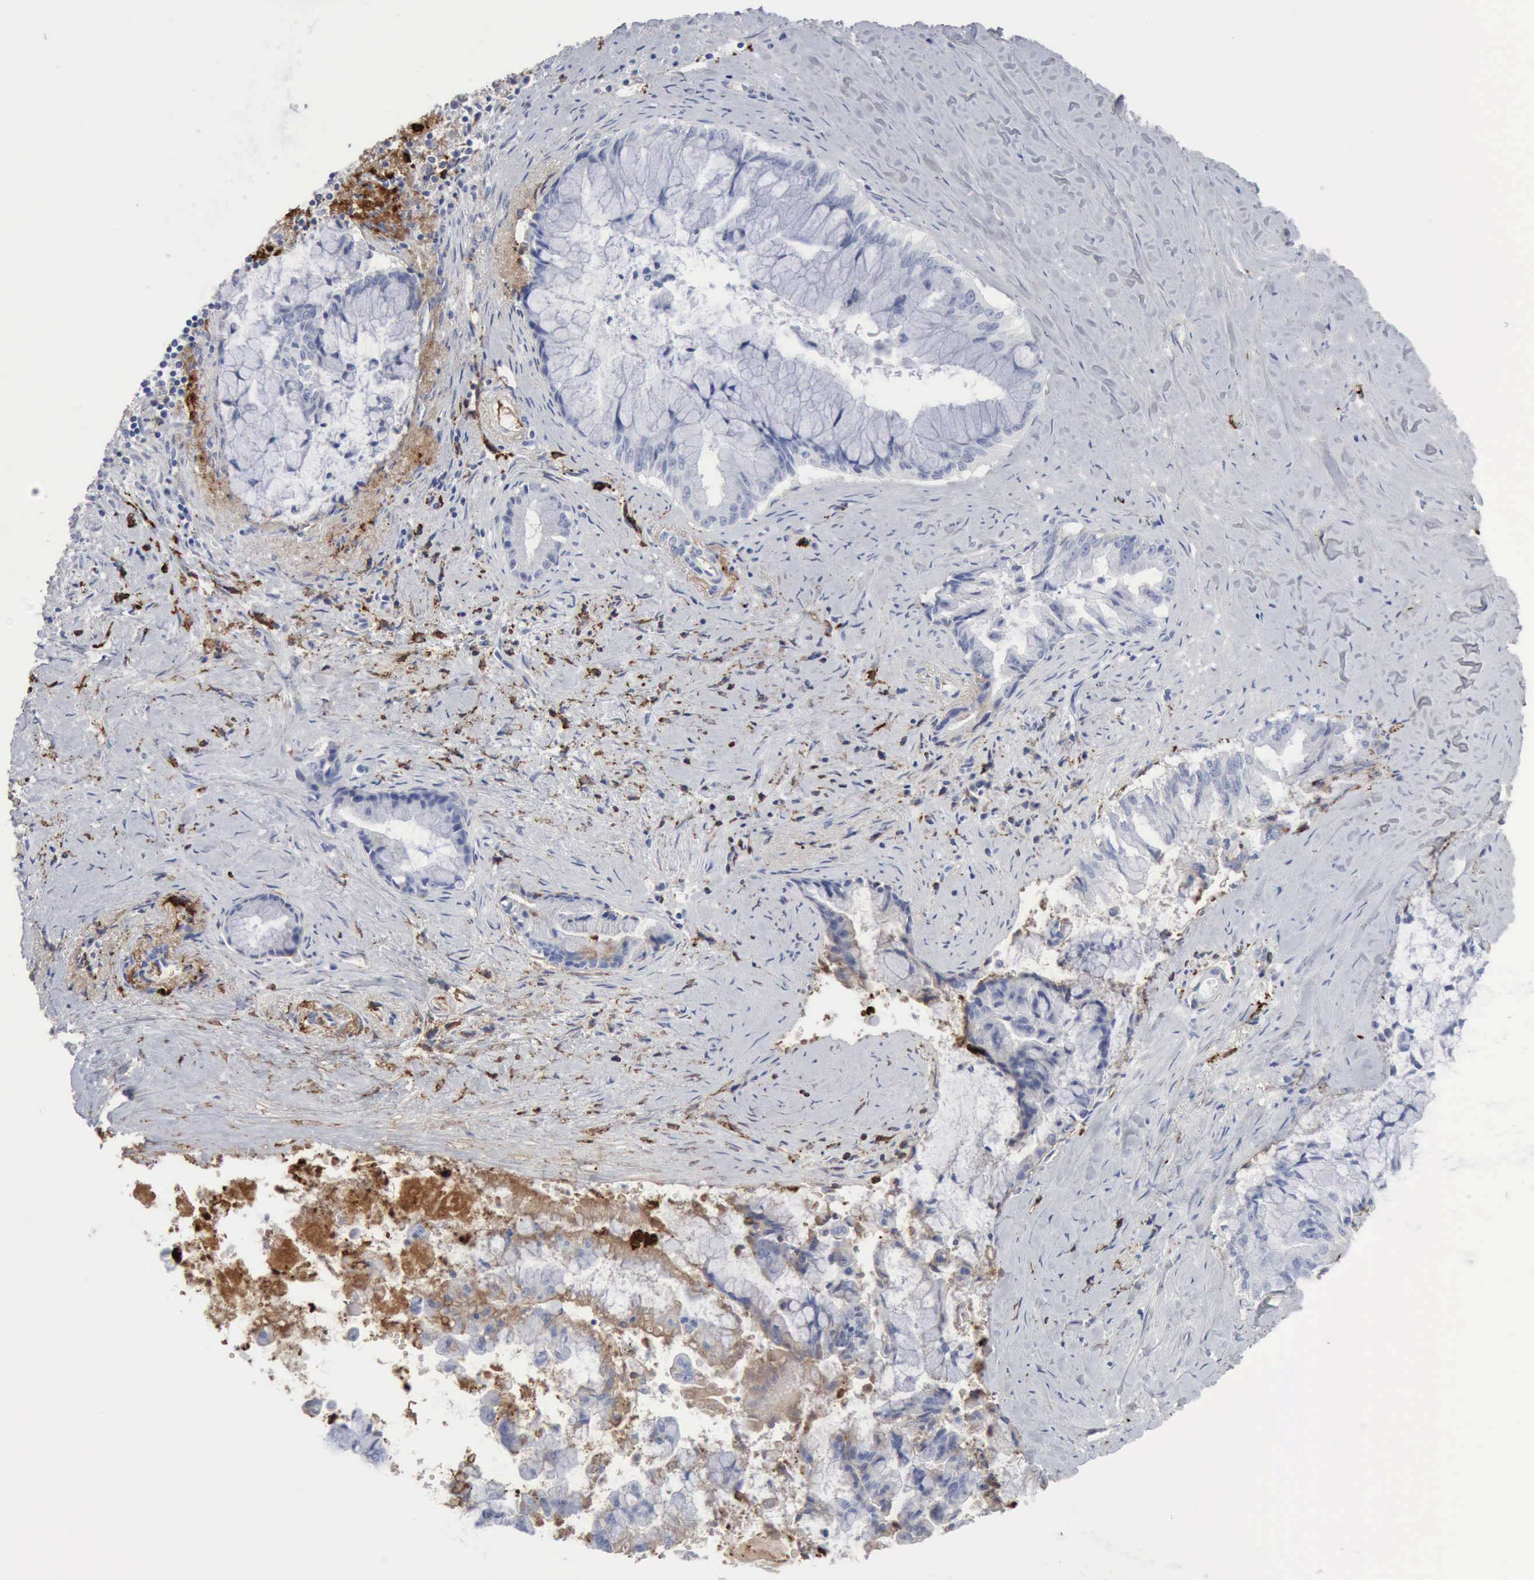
{"staining": {"intensity": "negative", "quantity": "none", "location": "none"}, "tissue": "pancreatic cancer", "cell_type": "Tumor cells", "image_type": "cancer", "snomed": [{"axis": "morphology", "description": "Adenocarcinoma, NOS"}, {"axis": "topography", "description": "Pancreas"}], "caption": "An image of pancreatic cancer stained for a protein demonstrates no brown staining in tumor cells. The staining is performed using DAB brown chromogen with nuclei counter-stained in using hematoxylin.", "gene": "C4BPA", "patient": {"sex": "male", "age": 59}}